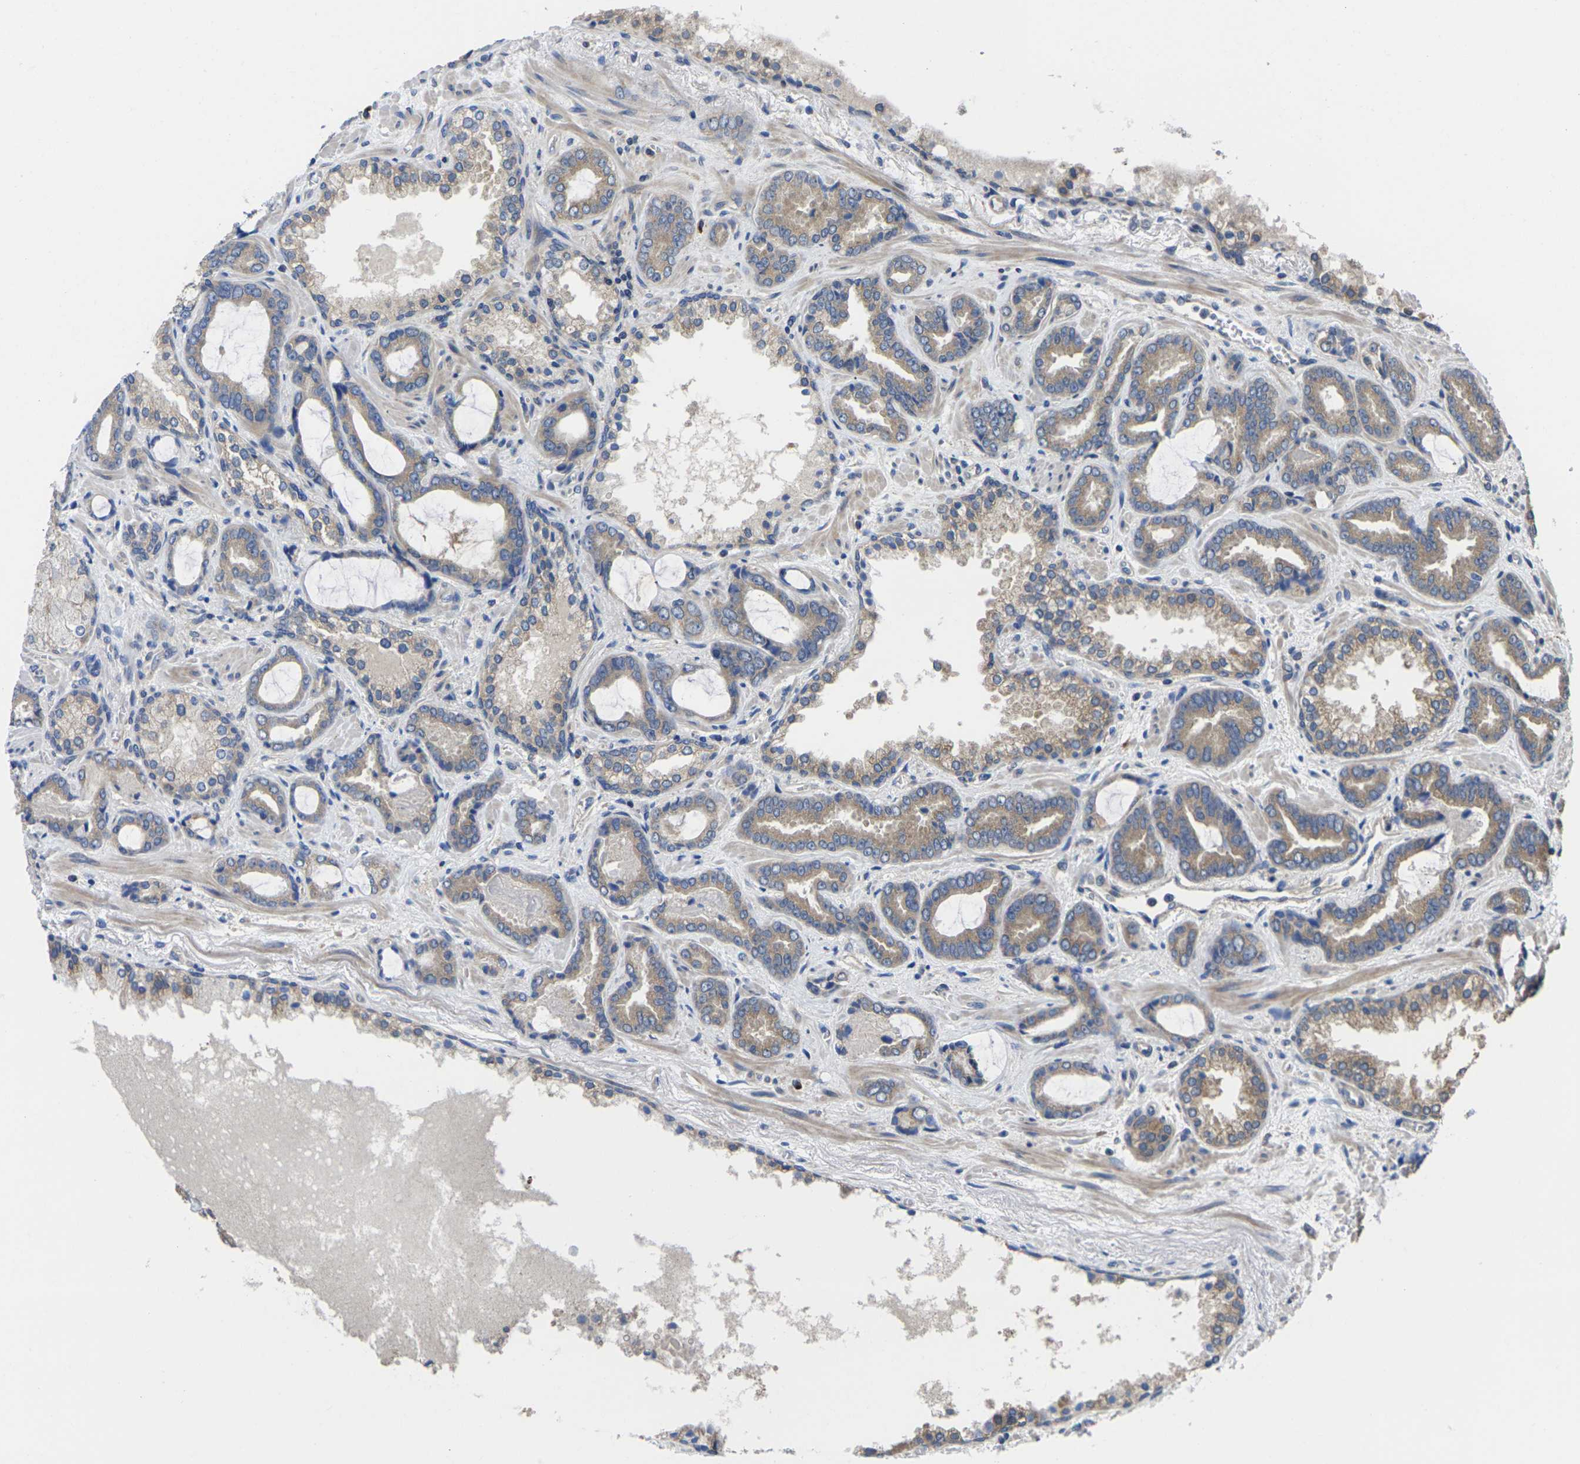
{"staining": {"intensity": "weak", "quantity": "25%-75%", "location": "cytoplasmic/membranous"}, "tissue": "prostate cancer", "cell_type": "Tumor cells", "image_type": "cancer", "snomed": [{"axis": "morphology", "description": "Adenocarcinoma, Low grade"}, {"axis": "topography", "description": "Prostate"}], "caption": "Immunohistochemistry (DAB (3,3'-diaminobenzidine)) staining of prostate low-grade adenocarcinoma demonstrates weak cytoplasmic/membranous protein expression in approximately 25%-75% of tumor cells.", "gene": "TMCC2", "patient": {"sex": "male", "age": 60}}